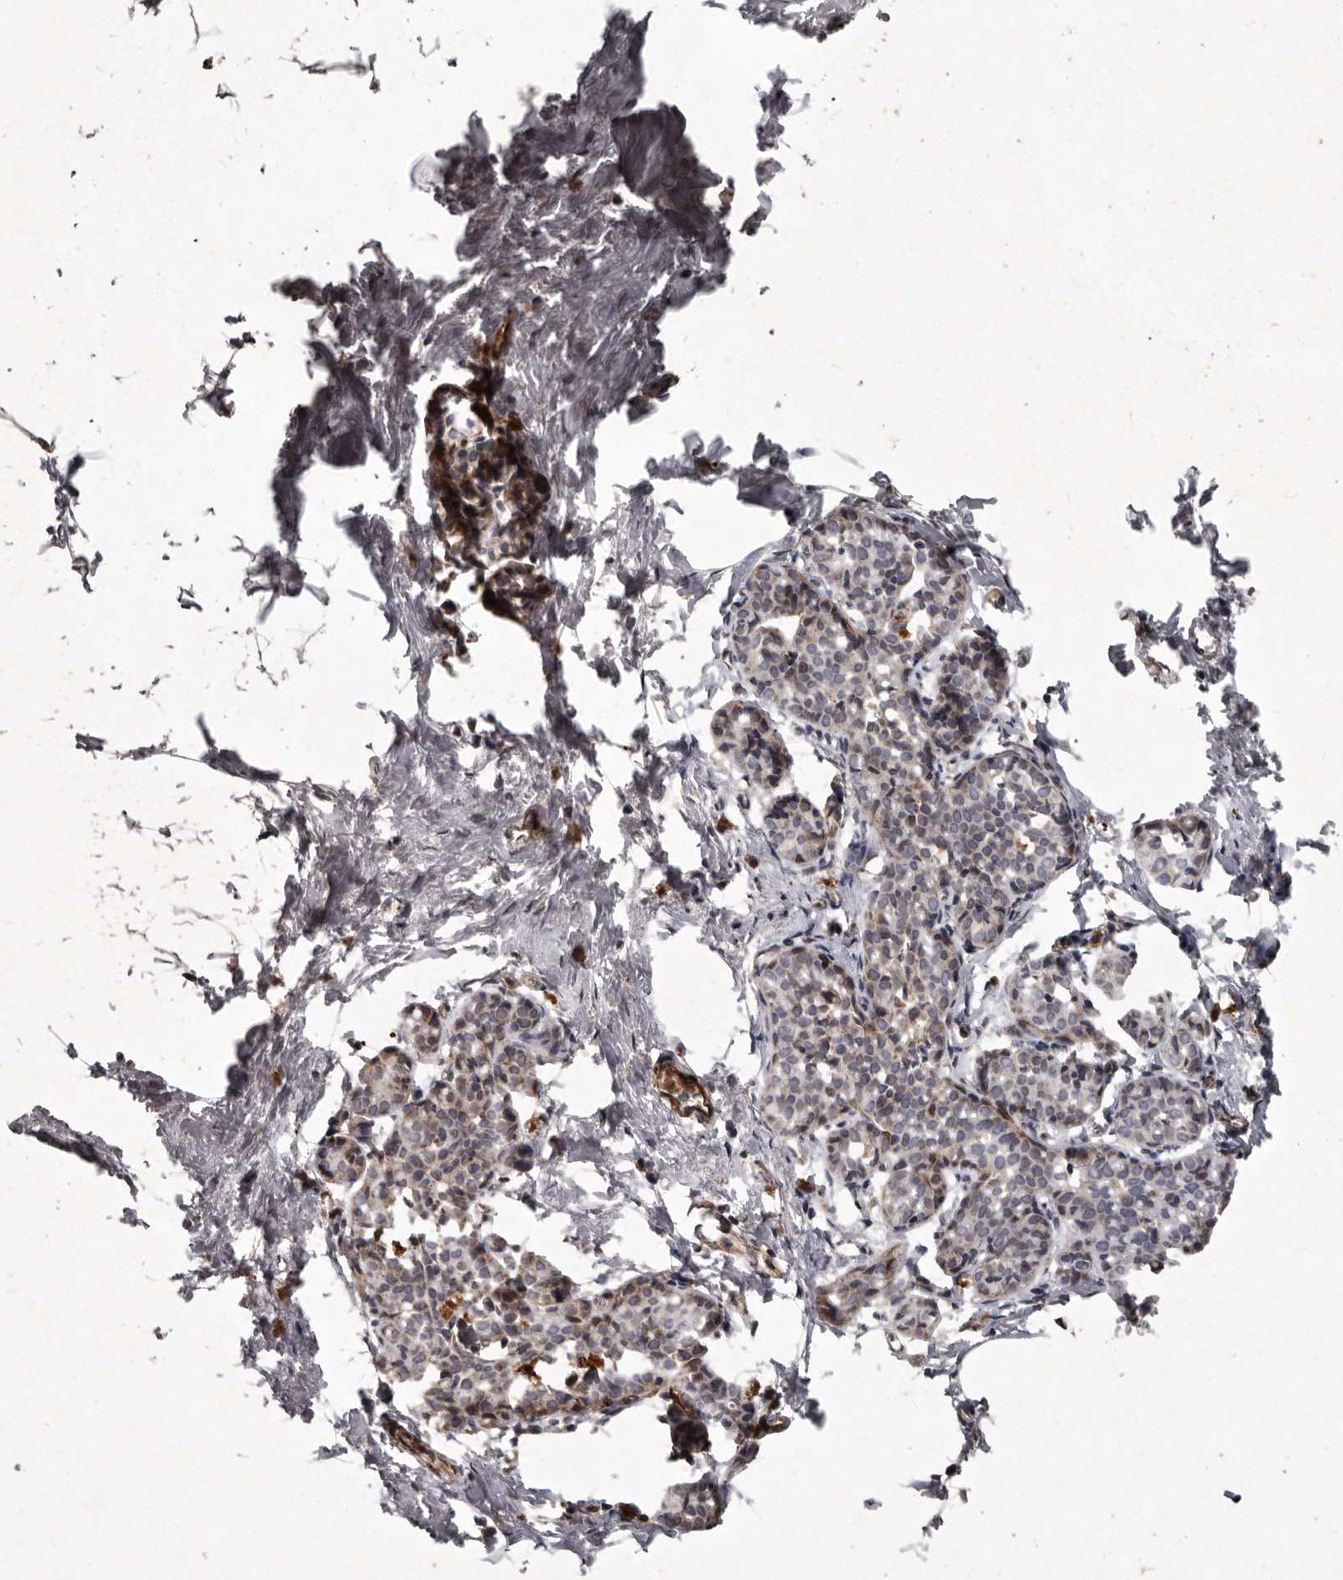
{"staining": {"intensity": "weak", "quantity": ">75%", "location": "cytoplasmic/membranous"}, "tissue": "breast", "cell_type": "Adipocytes", "image_type": "normal", "snomed": [{"axis": "morphology", "description": "Normal tissue, NOS"}, {"axis": "morphology", "description": "Lobular carcinoma"}, {"axis": "topography", "description": "Breast"}], "caption": "Immunohistochemistry (IHC) staining of normal breast, which reveals low levels of weak cytoplasmic/membranous expression in approximately >75% of adipocytes indicating weak cytoplasmic/membranous protein staining. The staining was performed using DAB (3,3'-diaminobenzidine) (brown) for protein detection and nuclei were counterstained in hematoxylin (blue).", "gene": "MRPS15", "patient": {"sex": "female", "age": 62}}